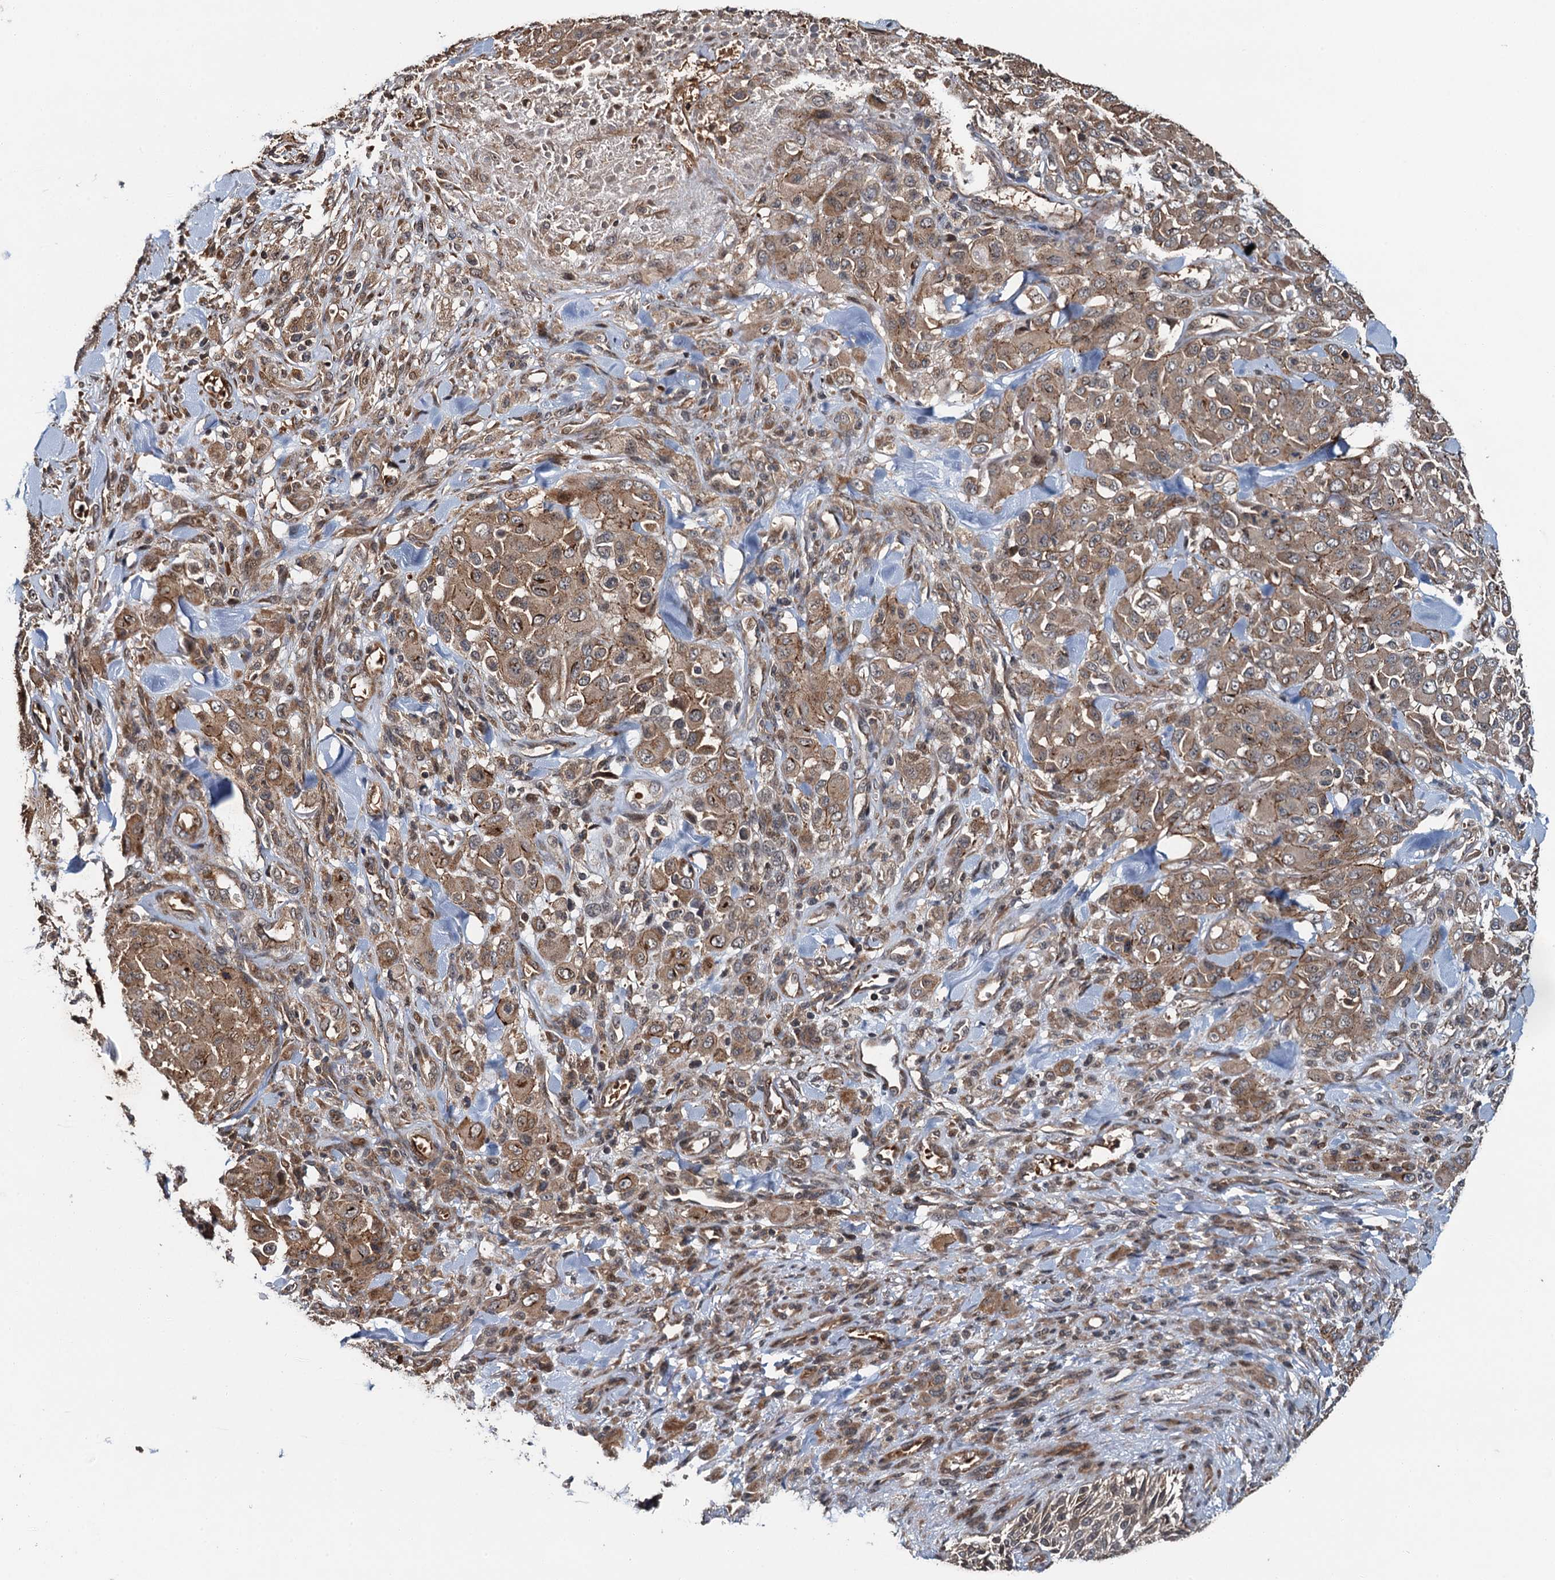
{"staining": {"intensity": "moderate", "quantity": ">75%", "location": "cytoplasmic/membranous"}, "tissue": "melanoma", "cell_type": "Tumor cells", "image_type": "cancer", "snomed": [{"axis": "morphology", "description": "Malignant melanoma, Metastatic site"}, {"axis": "topography", "description": "Skin"}], "caption": "Tumor cells show medium levels of moderate cytoplasmic/membranous expression in approximately >75% of cells in melanoma.", "gene": "SNX32", "patient": {"sex": "female", "age": 81}}